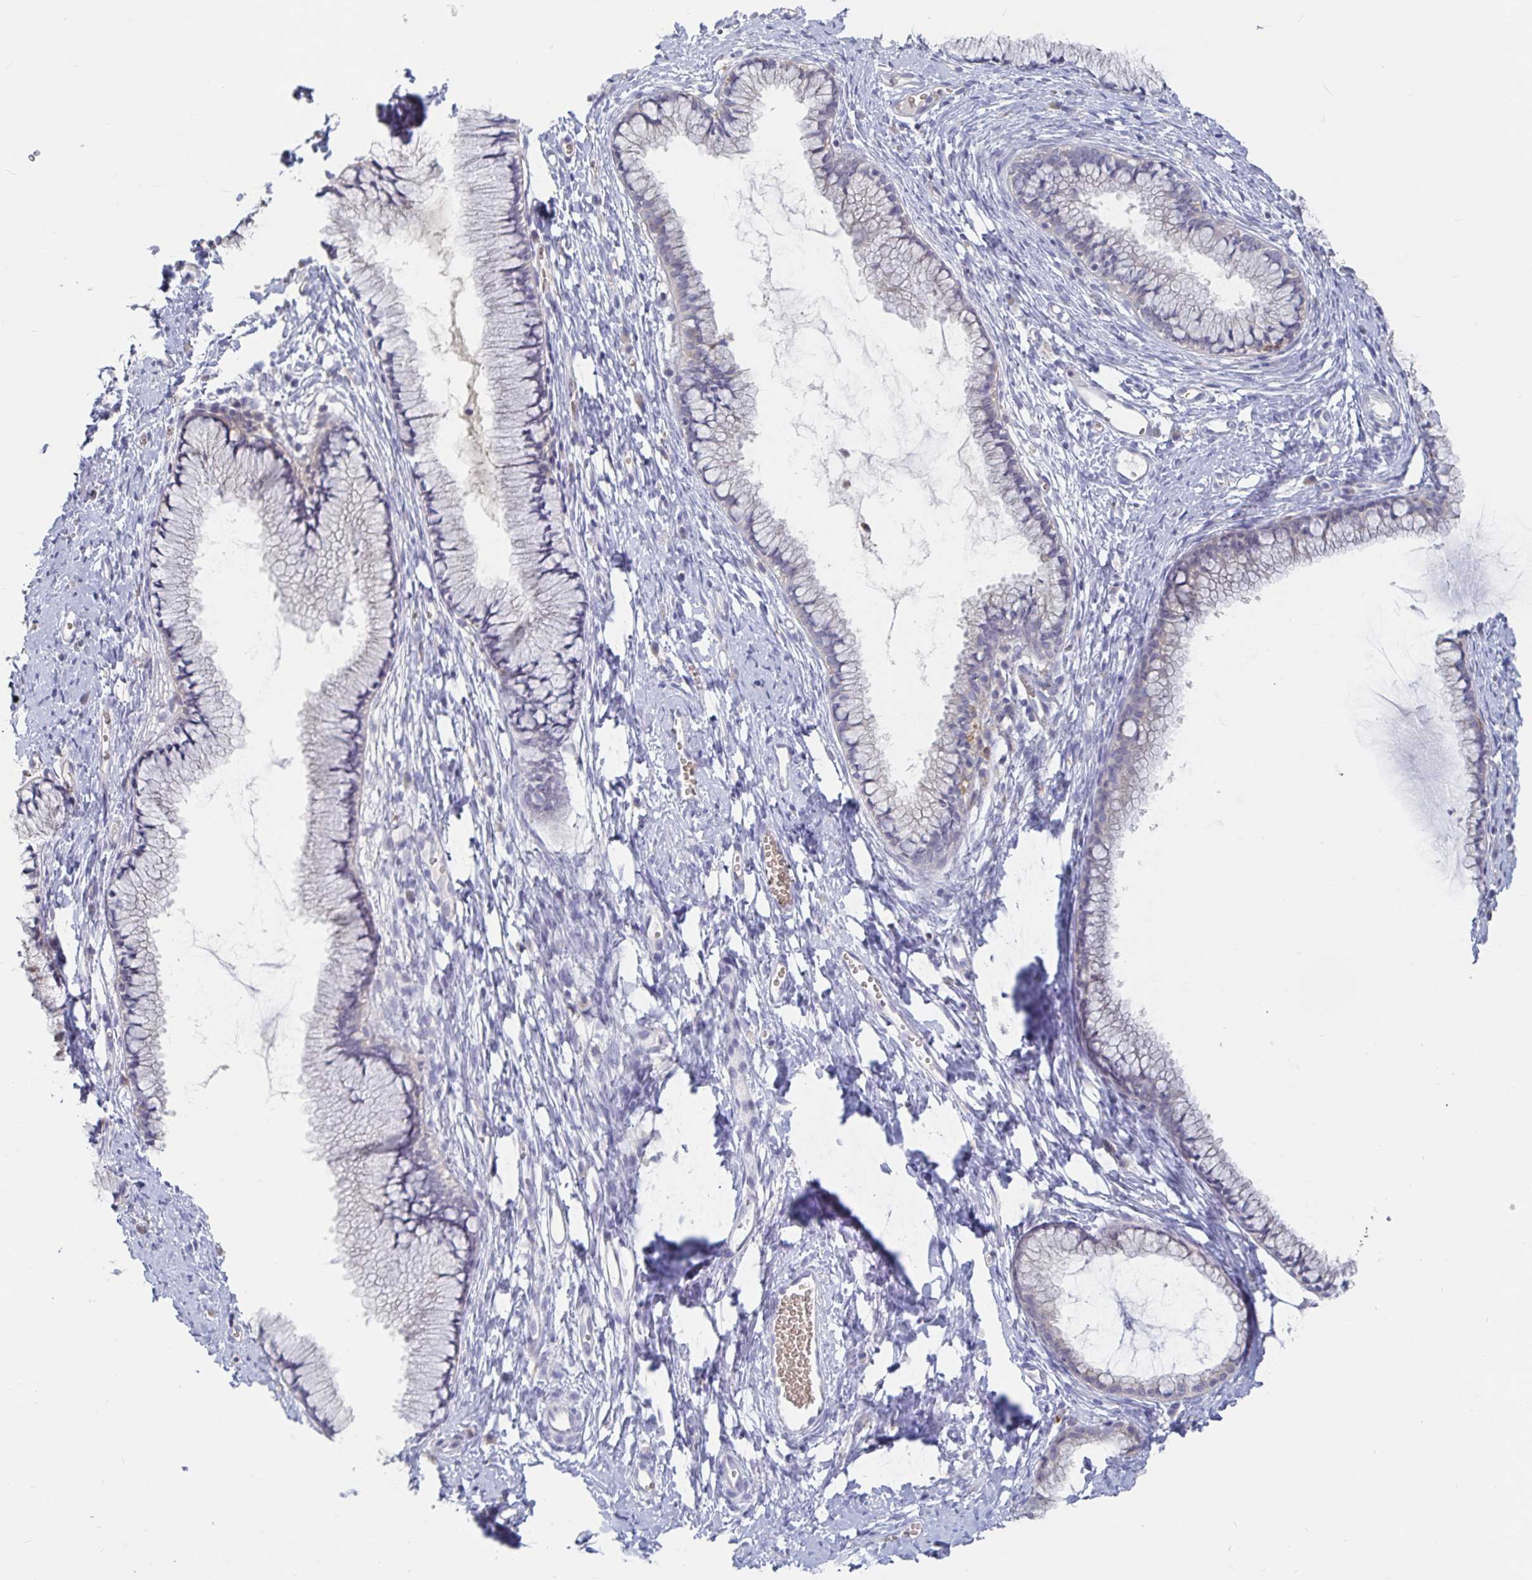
{"staining": {"intensity": "negative", "quantity": "none", "location": "none"}, "tissue": "cervix", "cell_type": "Glandular cells", "image_type": "normal", "snomed": [{"axis": "morphology", "description": "Normal tissue, NOS"}, {"axis": "topography", "description": "Cervix"}], "caption": "The micrograph shows no staining of glandular cells in benign cervix.", "gene": "SPPL3", "patient": {"sex": "female", "age": 40}}